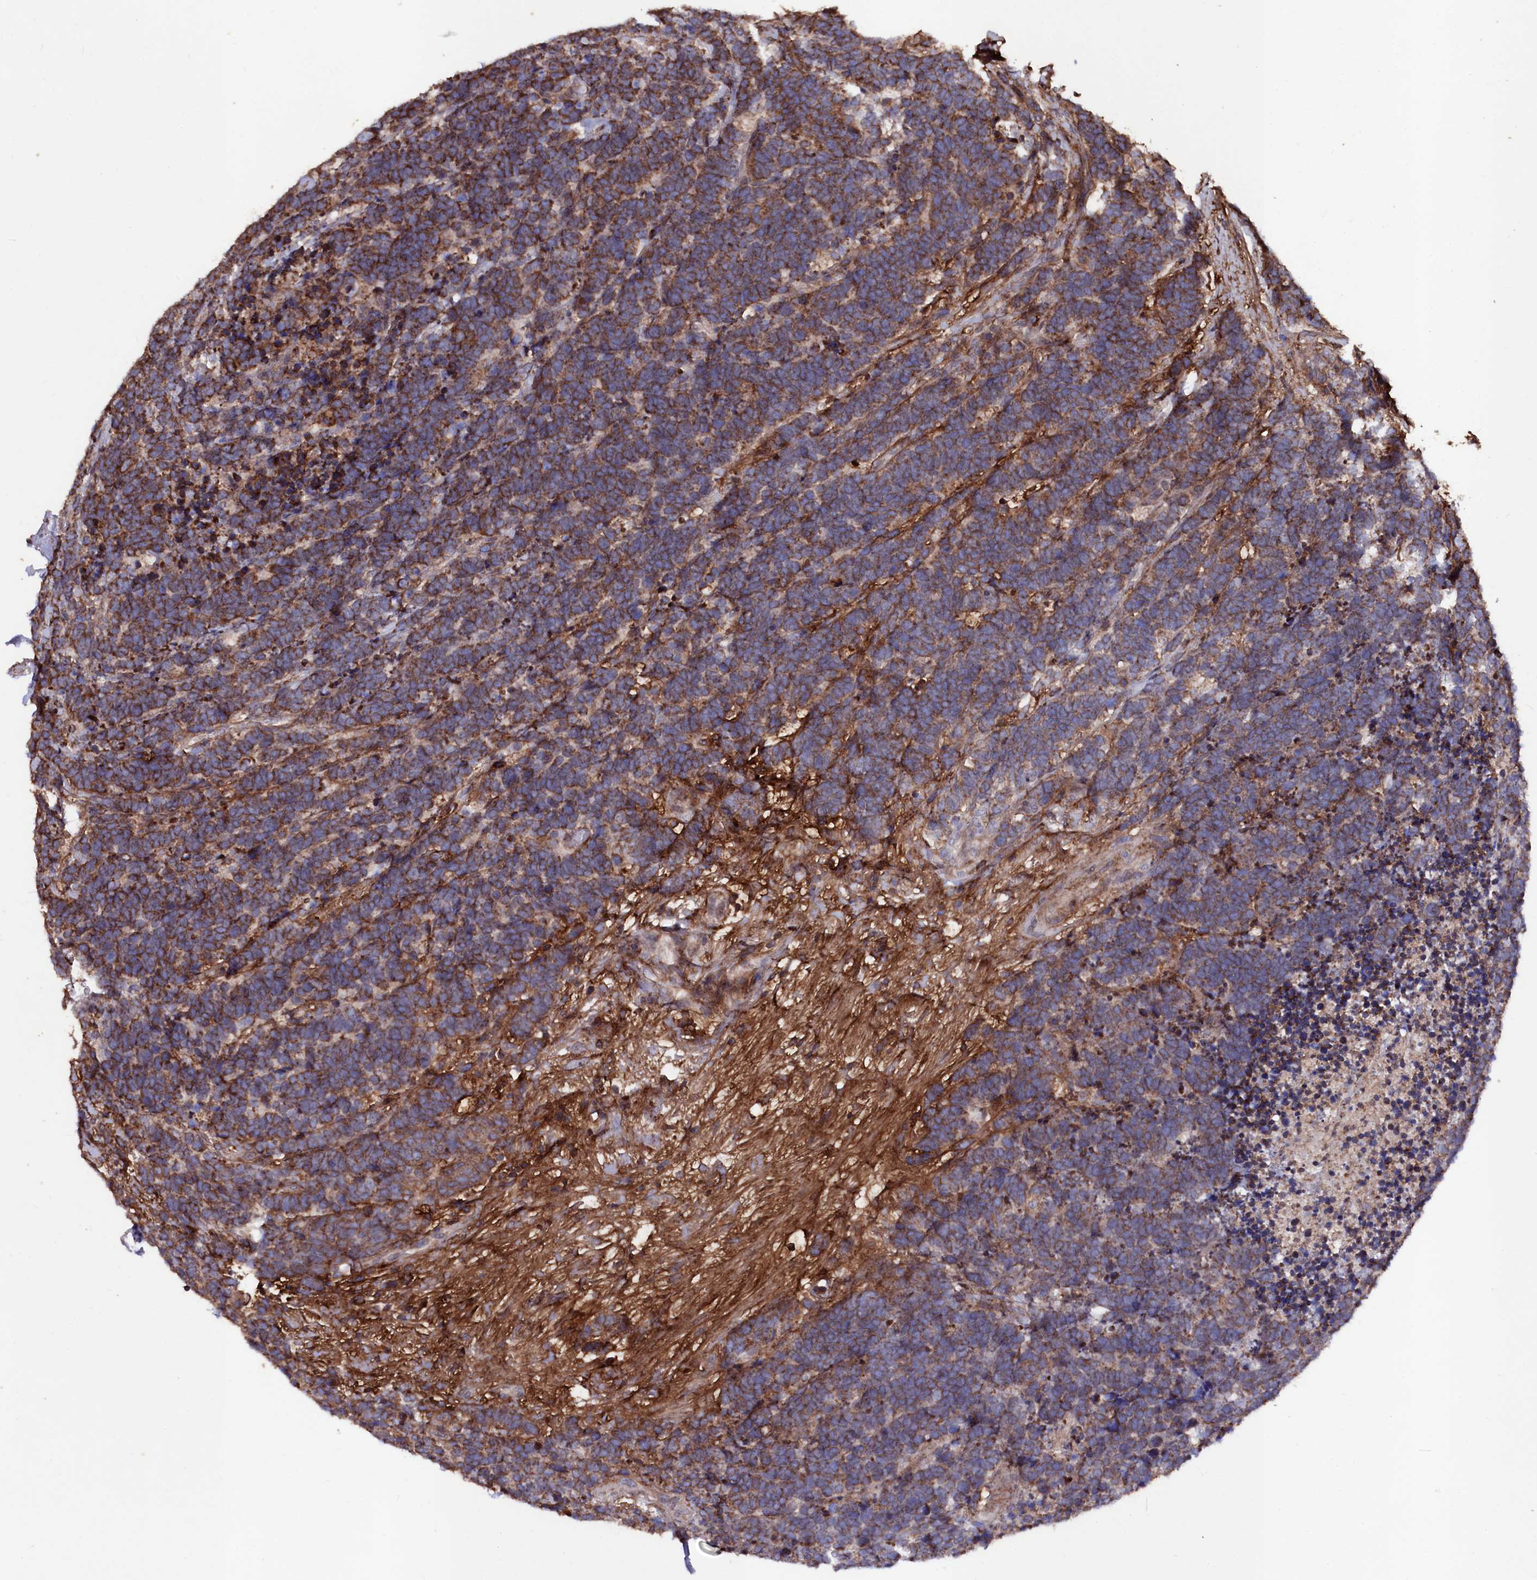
{"staining": {"intensity": "moderate", "quantity": ">75%", "location": "cytoplasmic/membranous"}, "tissue": "carcinoid", "cell_type": "Tumor cells", "image_type": "cancer", "snomed": [{"axis": "morphology", "description": "Carcinoma, NOS"}, {"axis": "morphology", "description": "Carcinoid, malignant, NOS"}, {"axis": "topography", "description": "Urinary bladder"}], "caption": "Human carcinoid (malignant) stained with a protein marker shows moderate staining in tumor cells.", "gene": "MYO1H", "patient": {"sex": "male", "age": 57}}